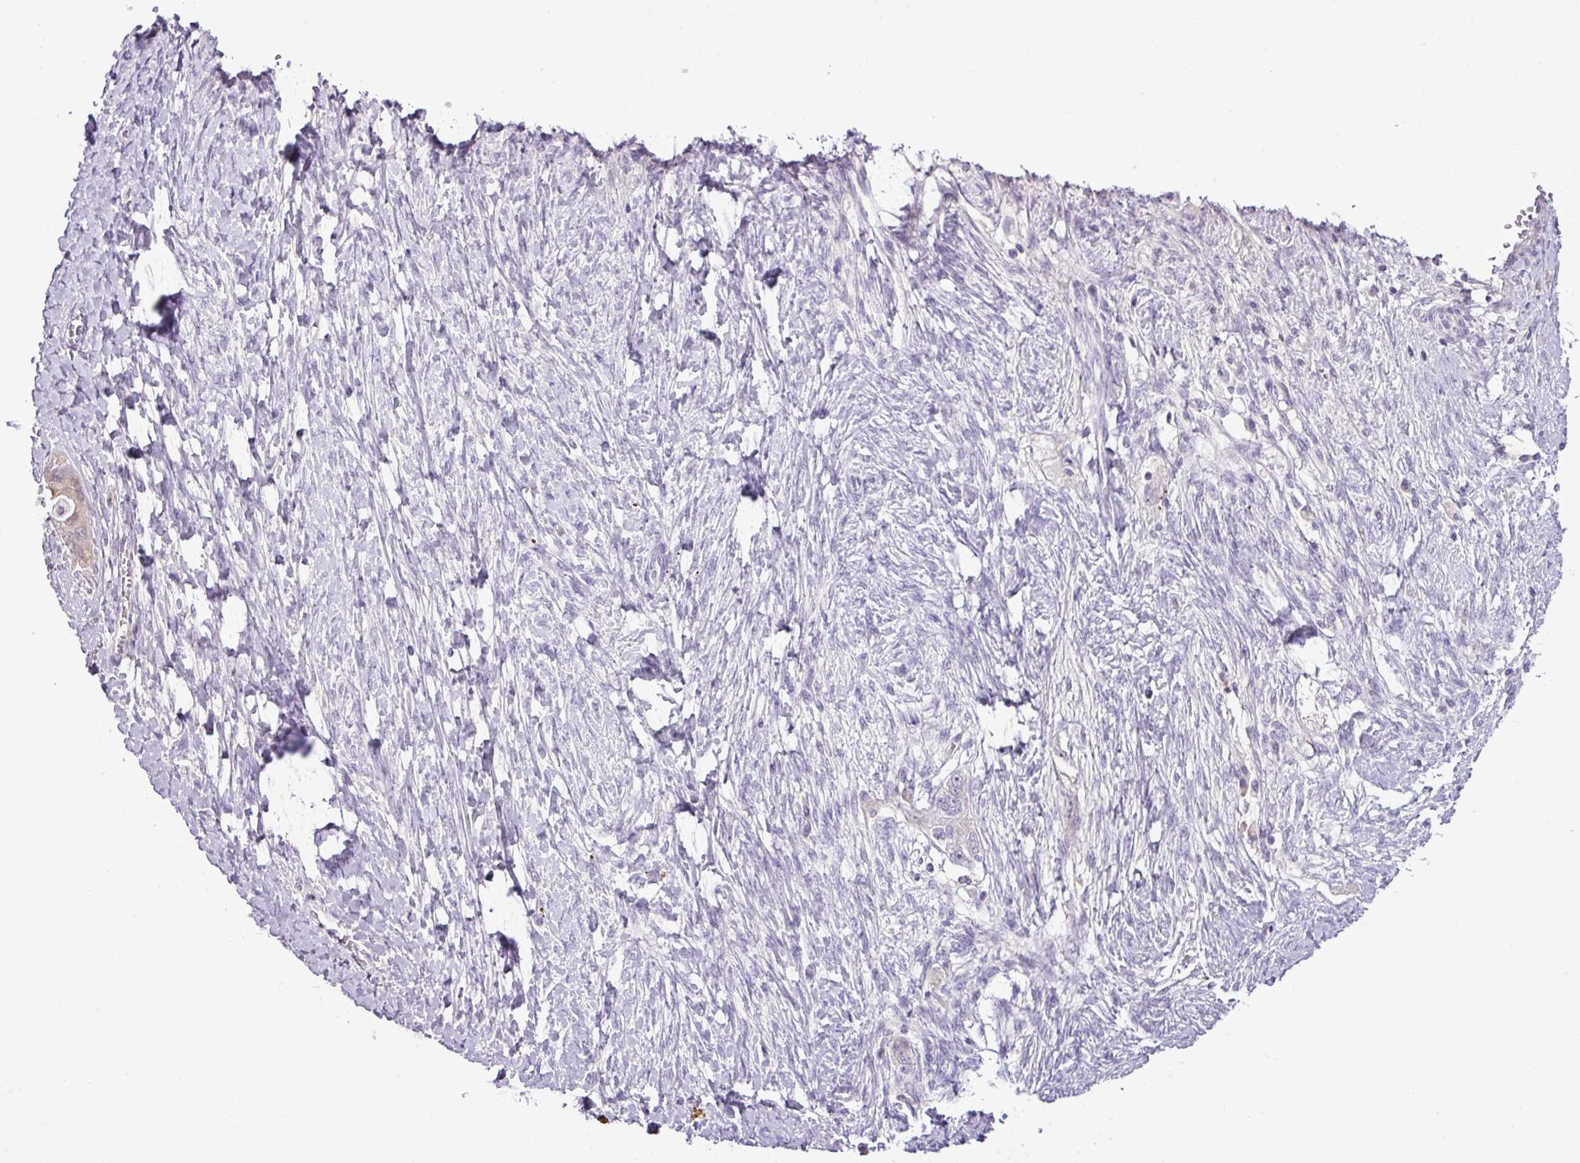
{"staining": {"intensity": "moderate", "quantity": "<25%", "location": "cytoplasmic/membranous"}, "tissue": "ovarian cancer", "cell_type": "Tumor cells", "image_type": "cancer", "snomed": [{"axis": "morphology", "description": "Carcinoma, NOS"}, {"axis": "morphology", "description": "Cystadenocarcinoma, serous, NOS"}, {"axis": "topography", "description": "Ovary"}], "caption": "Immunohistochemical staining of human ovarian carcinoma shows low levels of moderate cytoplasmic/membranous expression in about <25% of tumor cells.", "gene": "DNAJB13", "patient": {"sex": "female", "age": 69}}